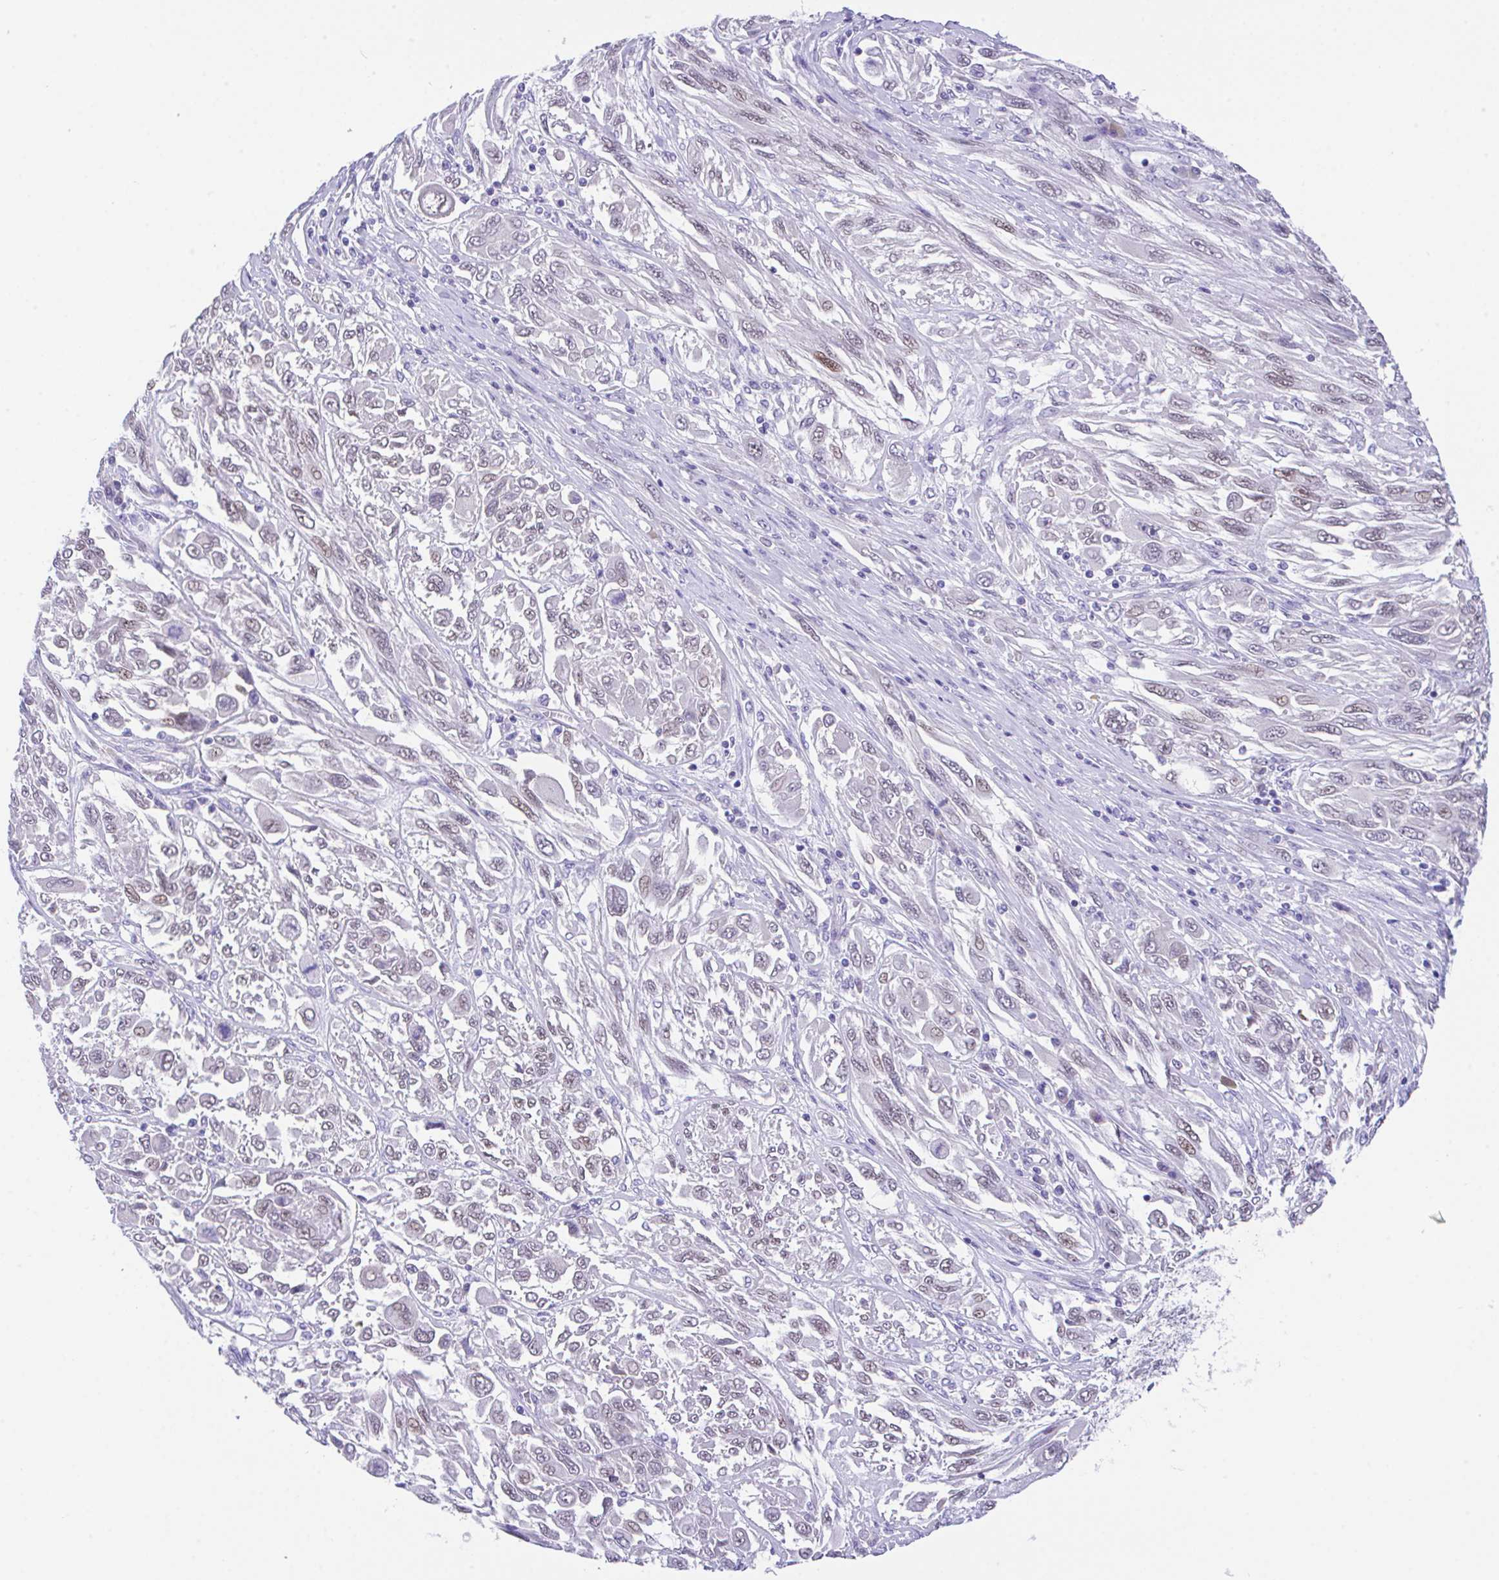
{"staining": {"intensity": "weak", "quantity": "25%-75%", "location": "nuclear"}, "tissue": "melanoma", "cell_type": "Tumor cells", "image_type": "cancer", "snomed": [{"axis": "morphology", "description": "Malignant melanoma, NOS"}, {"axis": "topography", "description": "Skin"}], "caption": "This image reveals melanoma stained with immunohistochemistry (IHC) to label a protein in brown. The nuclear of tumor cells show weak positivity for the protein. Nuclei are counter-stained blue.", "gene": "HOXB4", "patient": {"sex": "female", "age": 91}}